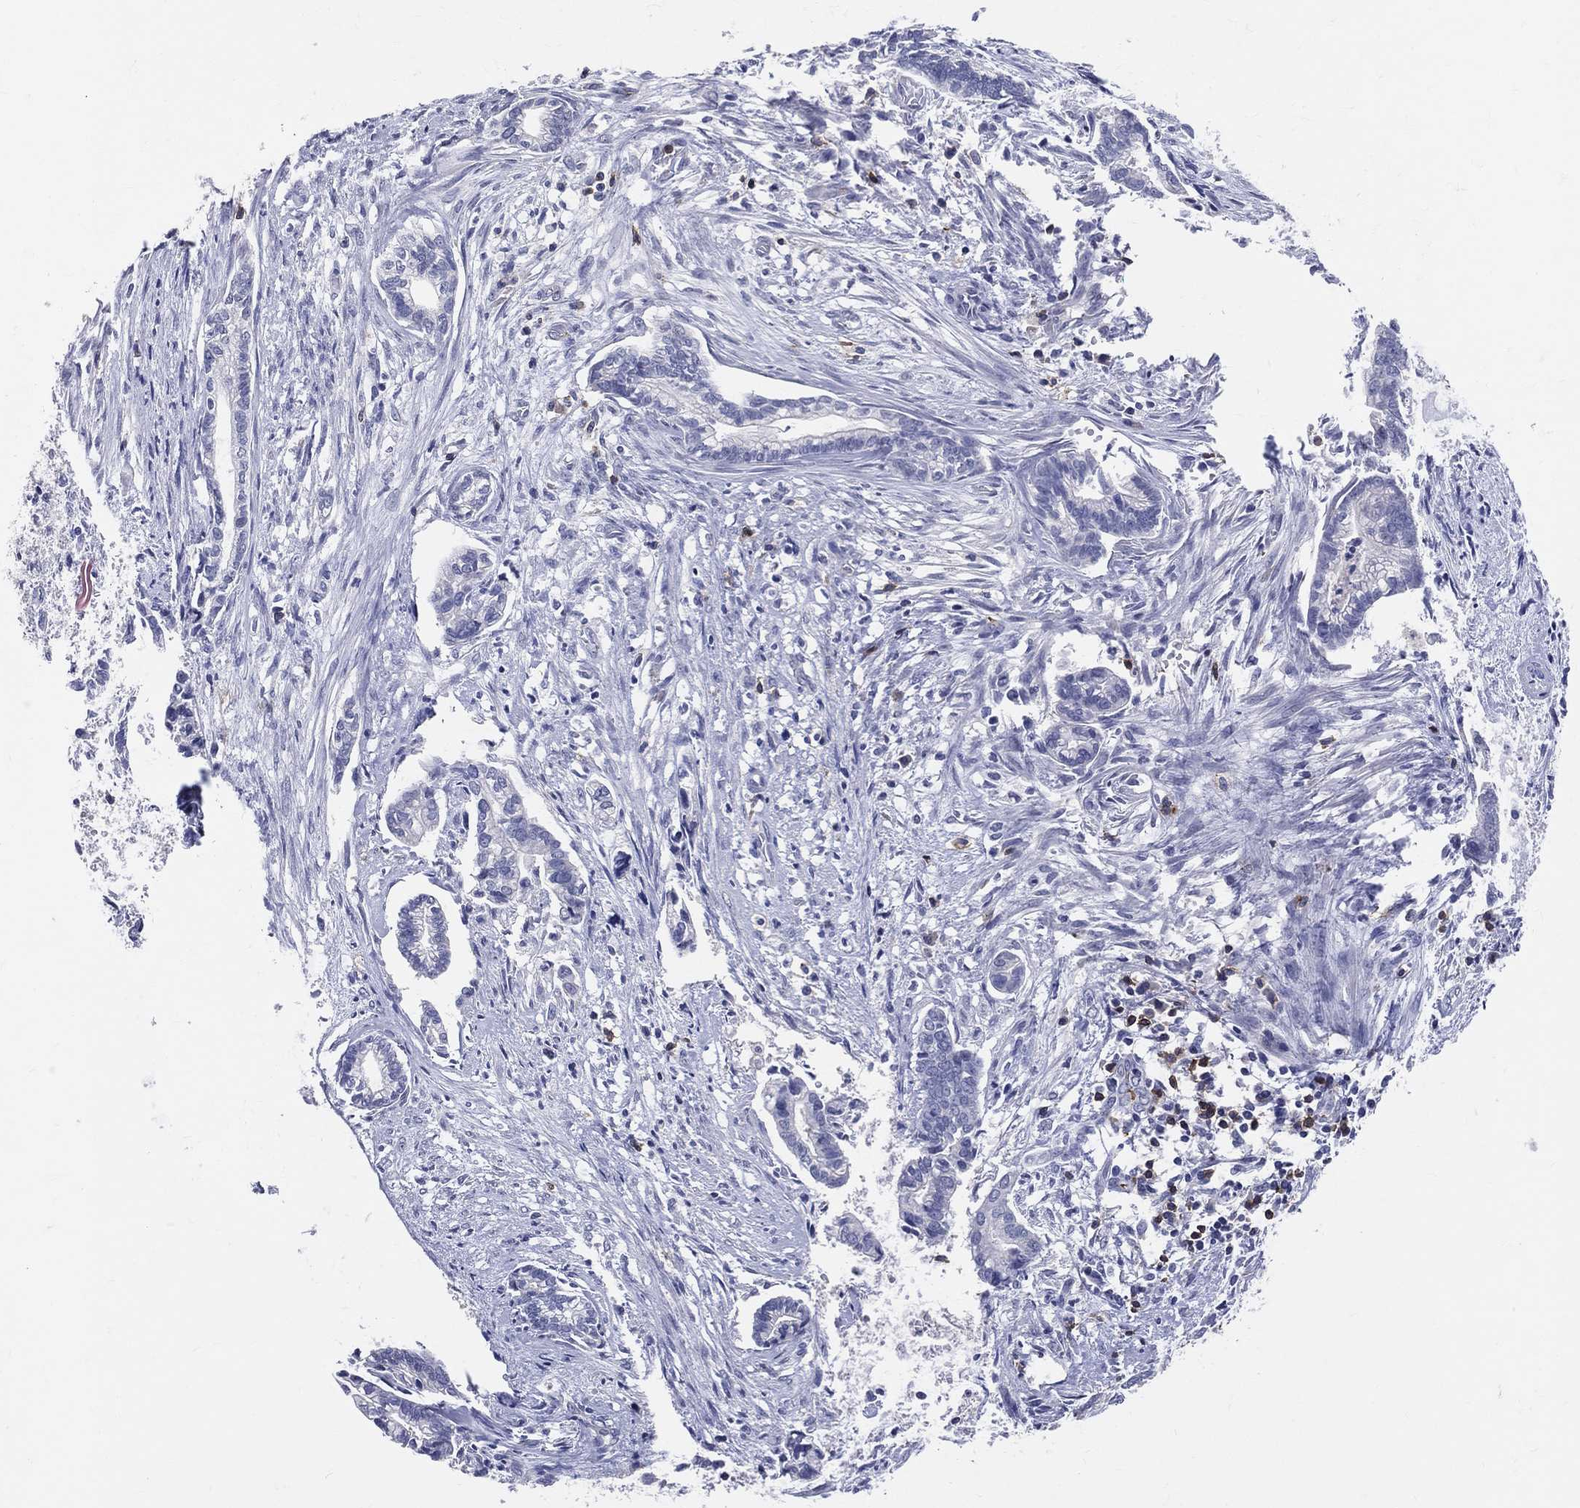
{"staining": {"intensity": "negative", "quantity": "none", "location": "none"}, "tissue": "cervical cancer", "cell_type": "Tumor cells", "image_type": "cancer", "snomed": [{"axis": "morphology", "description": "Adenocarcinoma, NOS"}, {"axis": "topography", "description": "Cervix"}], "caption": "Cervical cancer stained for a protein using IHC exhibits no positivity tumor cells.", "gene": "LAT", "patient": {"sex": "female", "age": 62}}